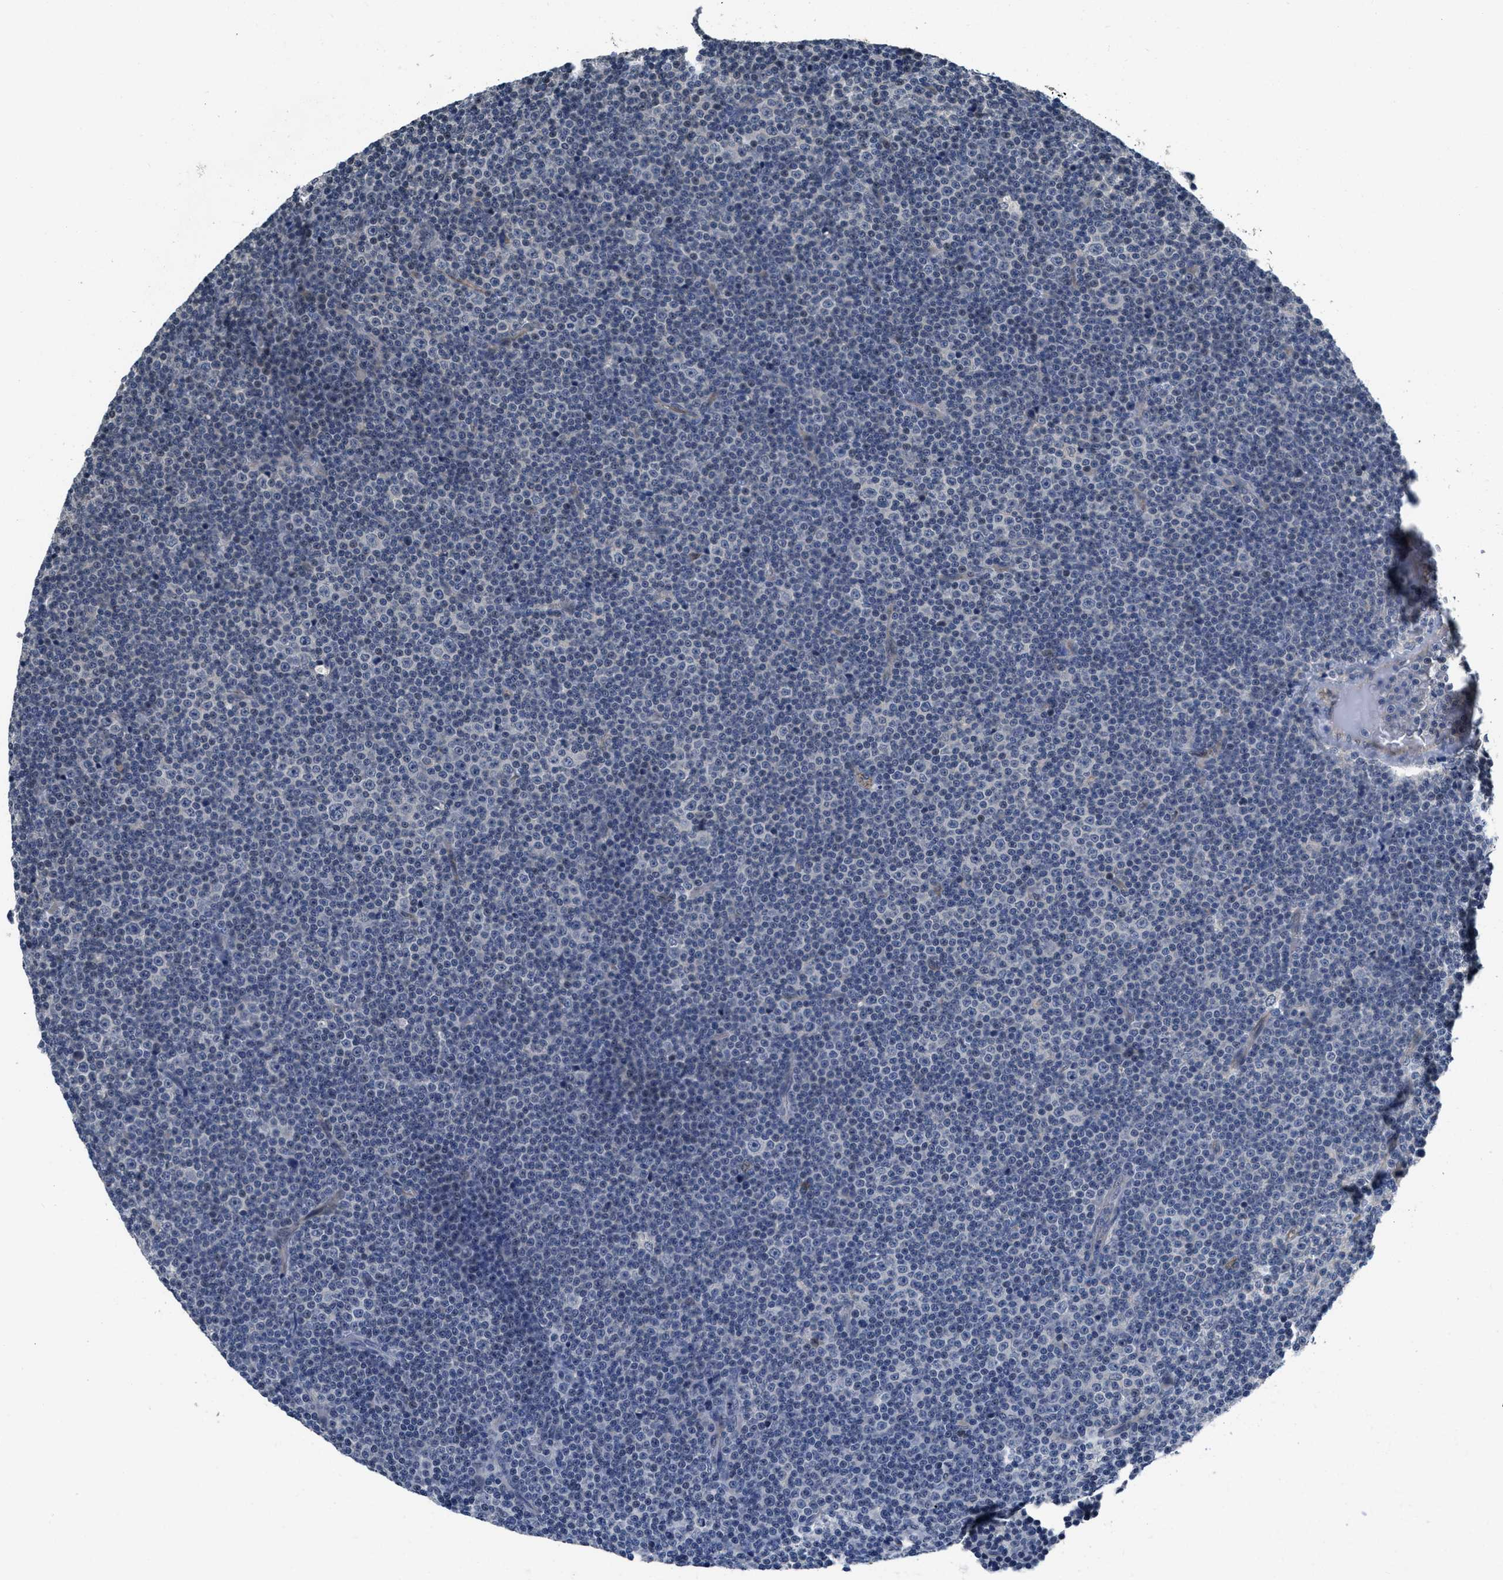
{"staining": {"intensity": "negative", "quantity": "none", "location": "none"}, "tissue": "lymphoma", "cell_type": "Tumor cells", "image_type": "cancer", "snomed": [{"axis": "morphology", "description": "Malignant lymphoma, non-Hodgkin's type, Low grade"}, {"axis": "topography", "description": "Lymph node"}], "caption": "Photomicrograph shows no protein positivity in tumor cells of low-grade malignant lymphoma, non-Hodgkin's type tissue.", "gene": "ANGPT1", "patient": {"sex": "female", "age": 67}}